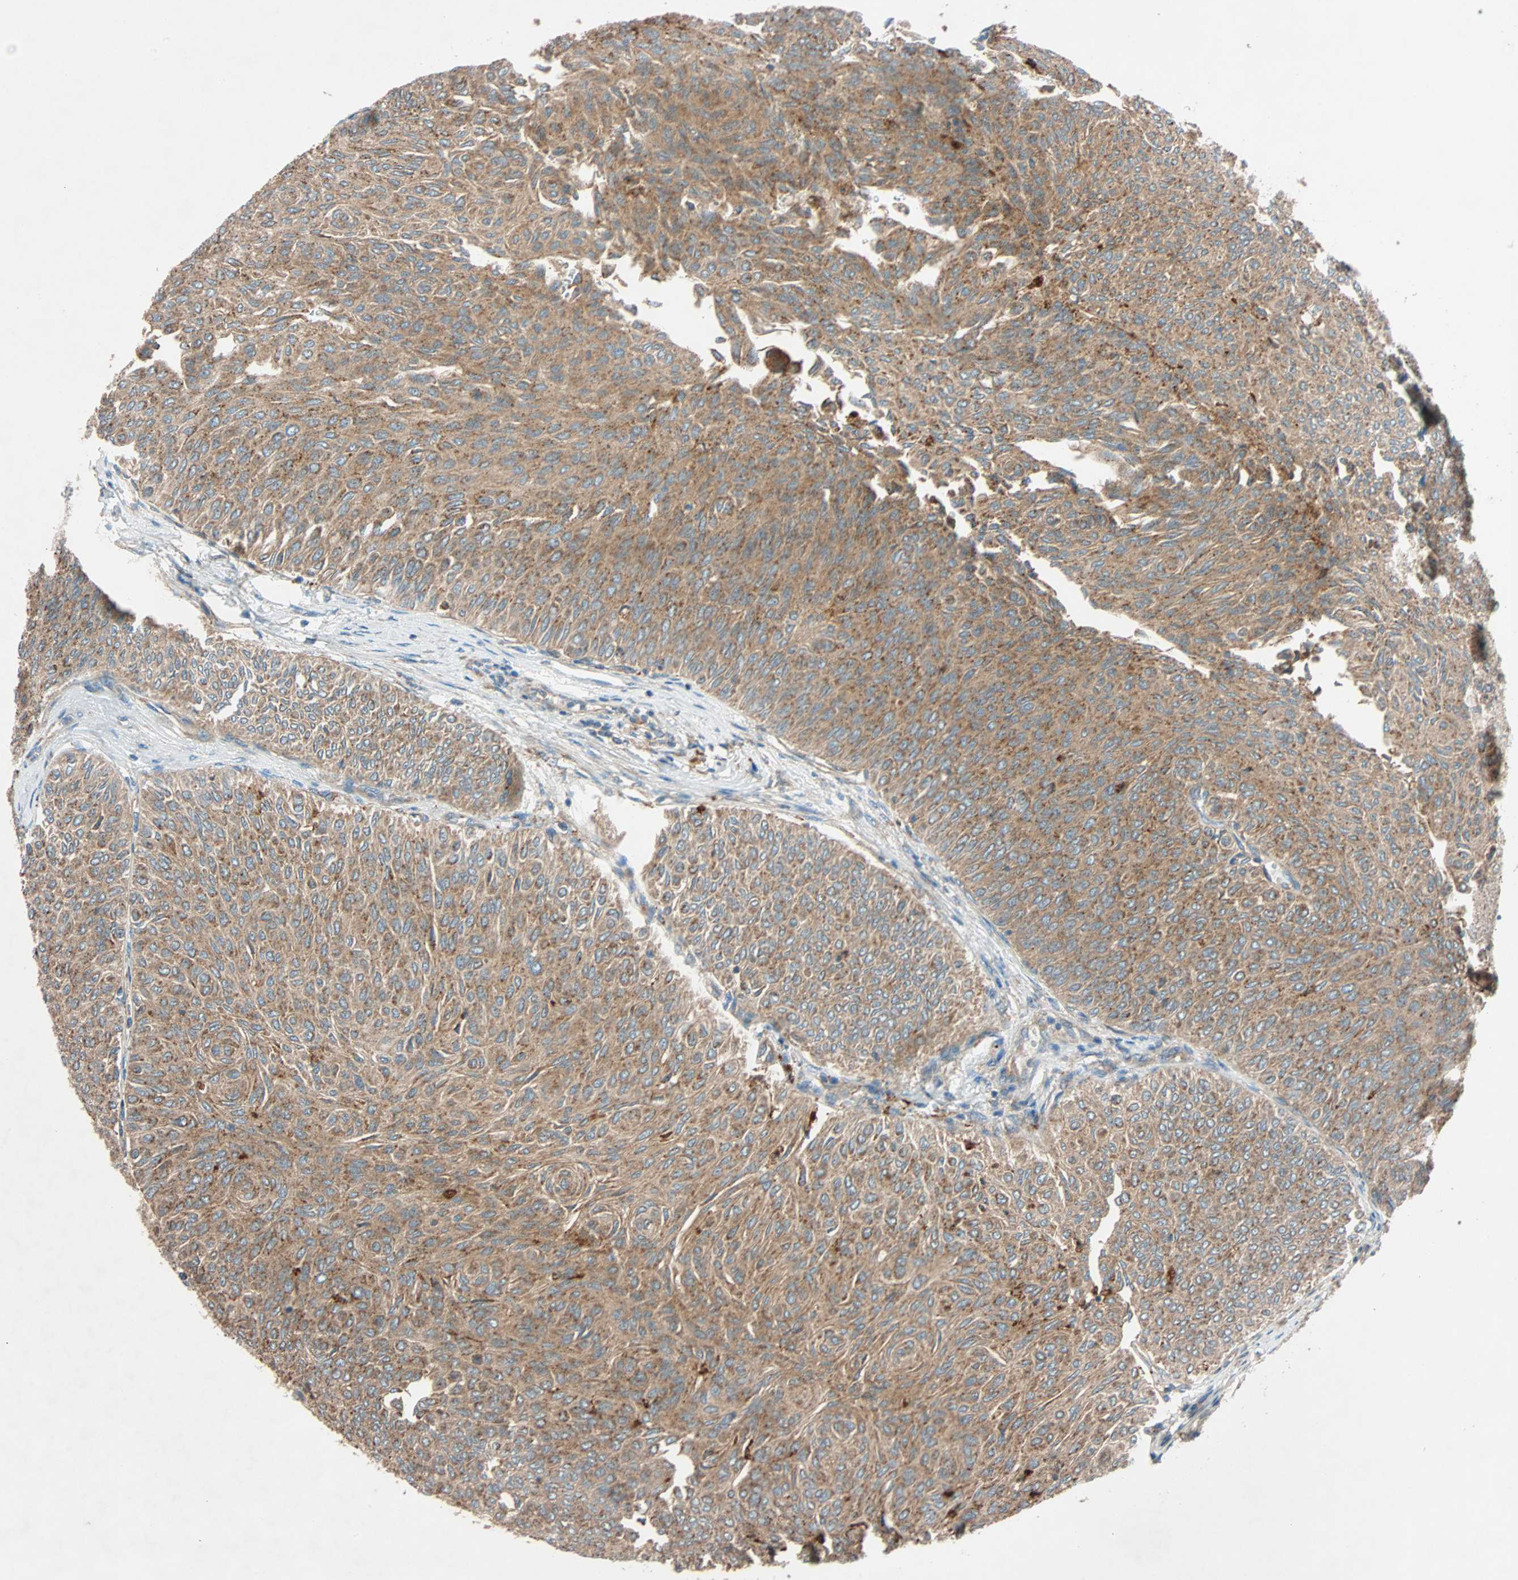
{"staining": {"intensity": "moderate", "quantity": ">75%", "location": "cytoplasmic/membranous"}, "tissue": "urothelial cancer", "cell_type": "Tumor cells", "image_type": "cancer", "snomed": [{"axis": "morphology", "description": "Urothelial carcinoma, Low grade"}, {"axis": "topography", "description": "Urinary bladder"}], "caption": "Moderate cytoplasmic/membranous staining for a protein is seen in about >75% of tumor cells of low-grade urothelial carcinoma using immunohistochemistry (IHC).", "gene": "PHYH", "patient": {"sex": "male", "age": 78}}